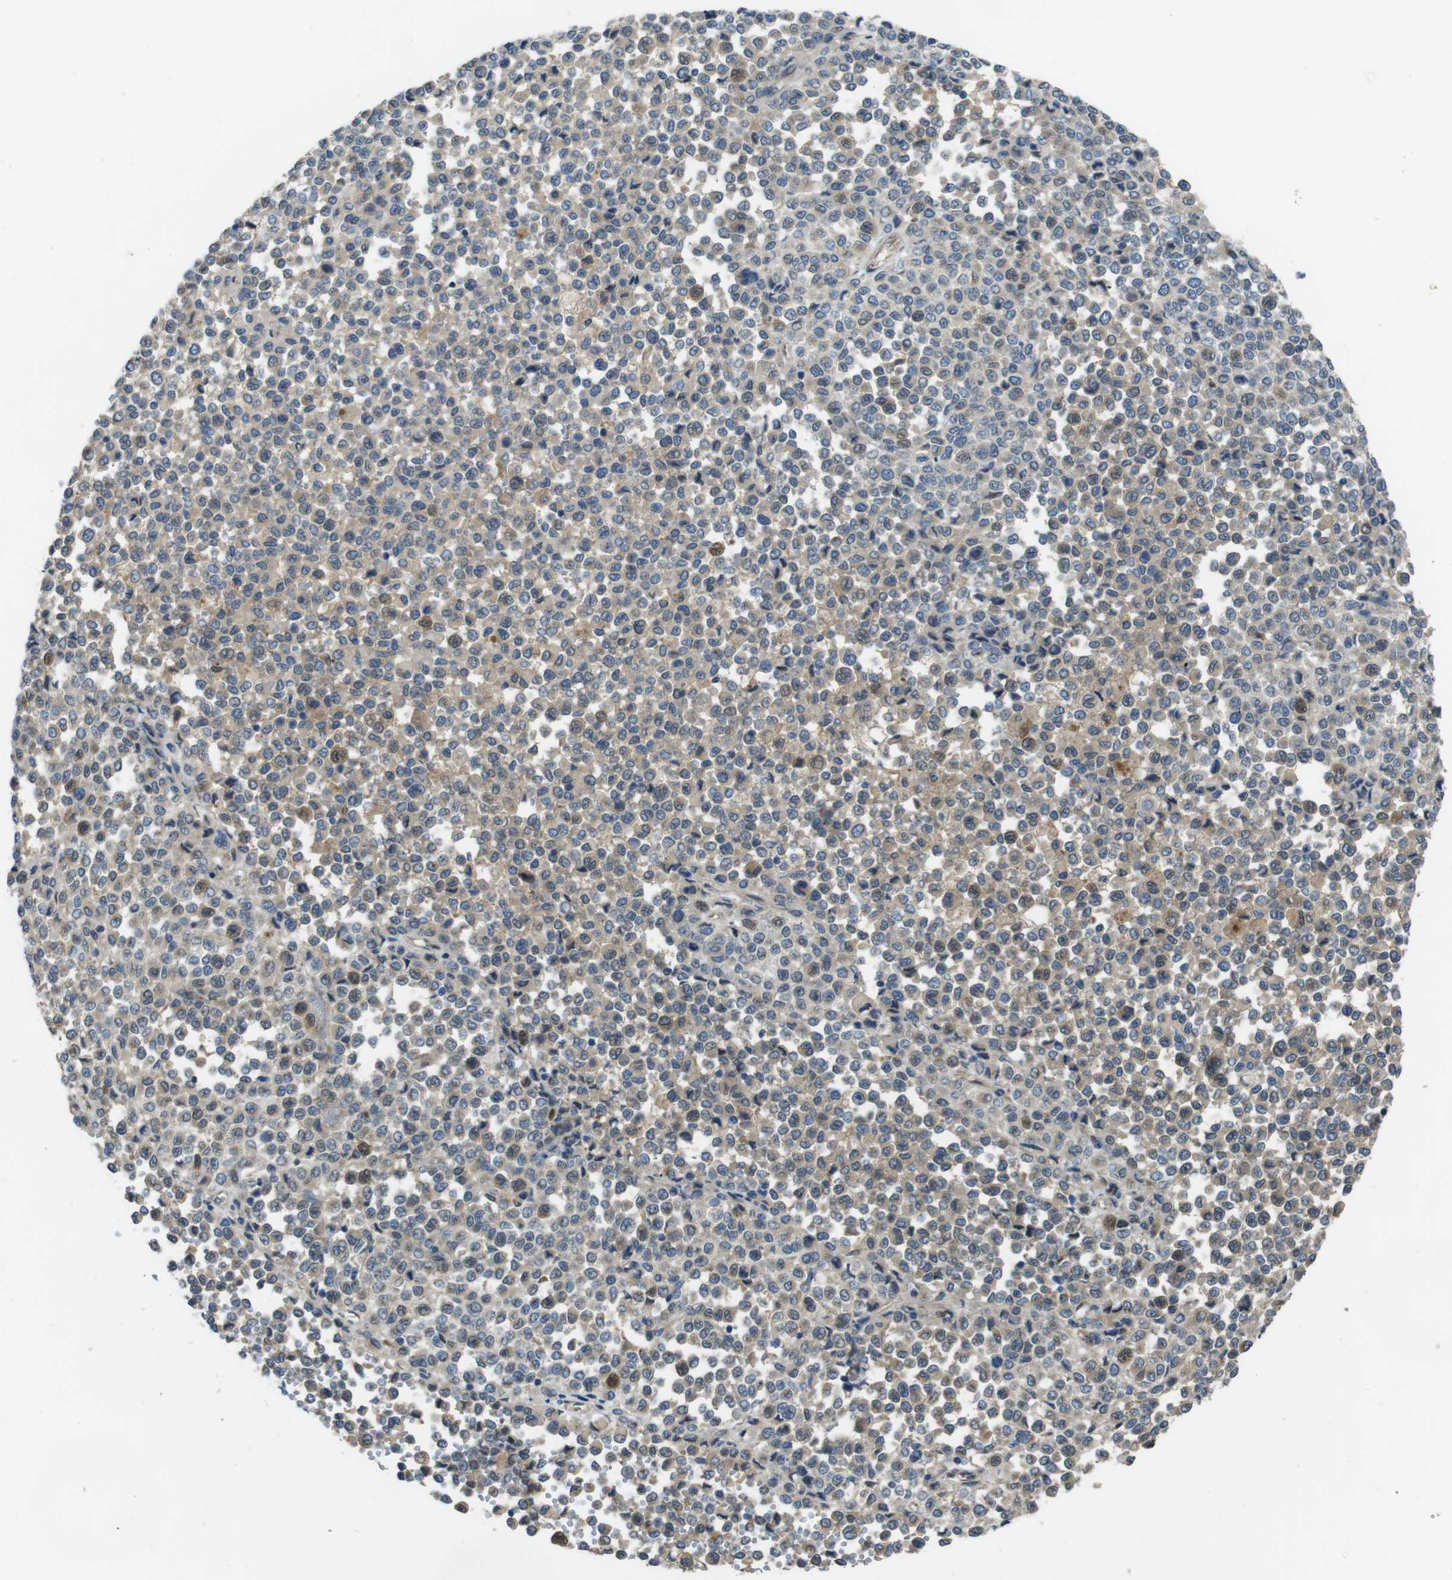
{"staining": {"intensity": "weak", "quantity": "25%-75%", "location": "cytoplasmic/membranous"}, "tissue": "melanoma", "cell_type": "Tumor cells", "image_type": "cancer", "snomed": [{"axis": "morphology", "description": "Malignant melanoma, Metastatic site"}, {"axis": "topography", "description": "Pancreas"}], "caption": "DAB (3,3'-diaminobenzidine) immunohistochemical staining of melanoma shows weak cytoplasmic/membranous protein staining in approximately 25%-75% of tumor cells. (Stains: DAB (3,3'-diaminobenzidine) in brown, nuclei in blue, Microscopy: brightfield microscopy at high magnification).", "gene": "RAB6A", "patient": {"sex": "female", "age": 30}}